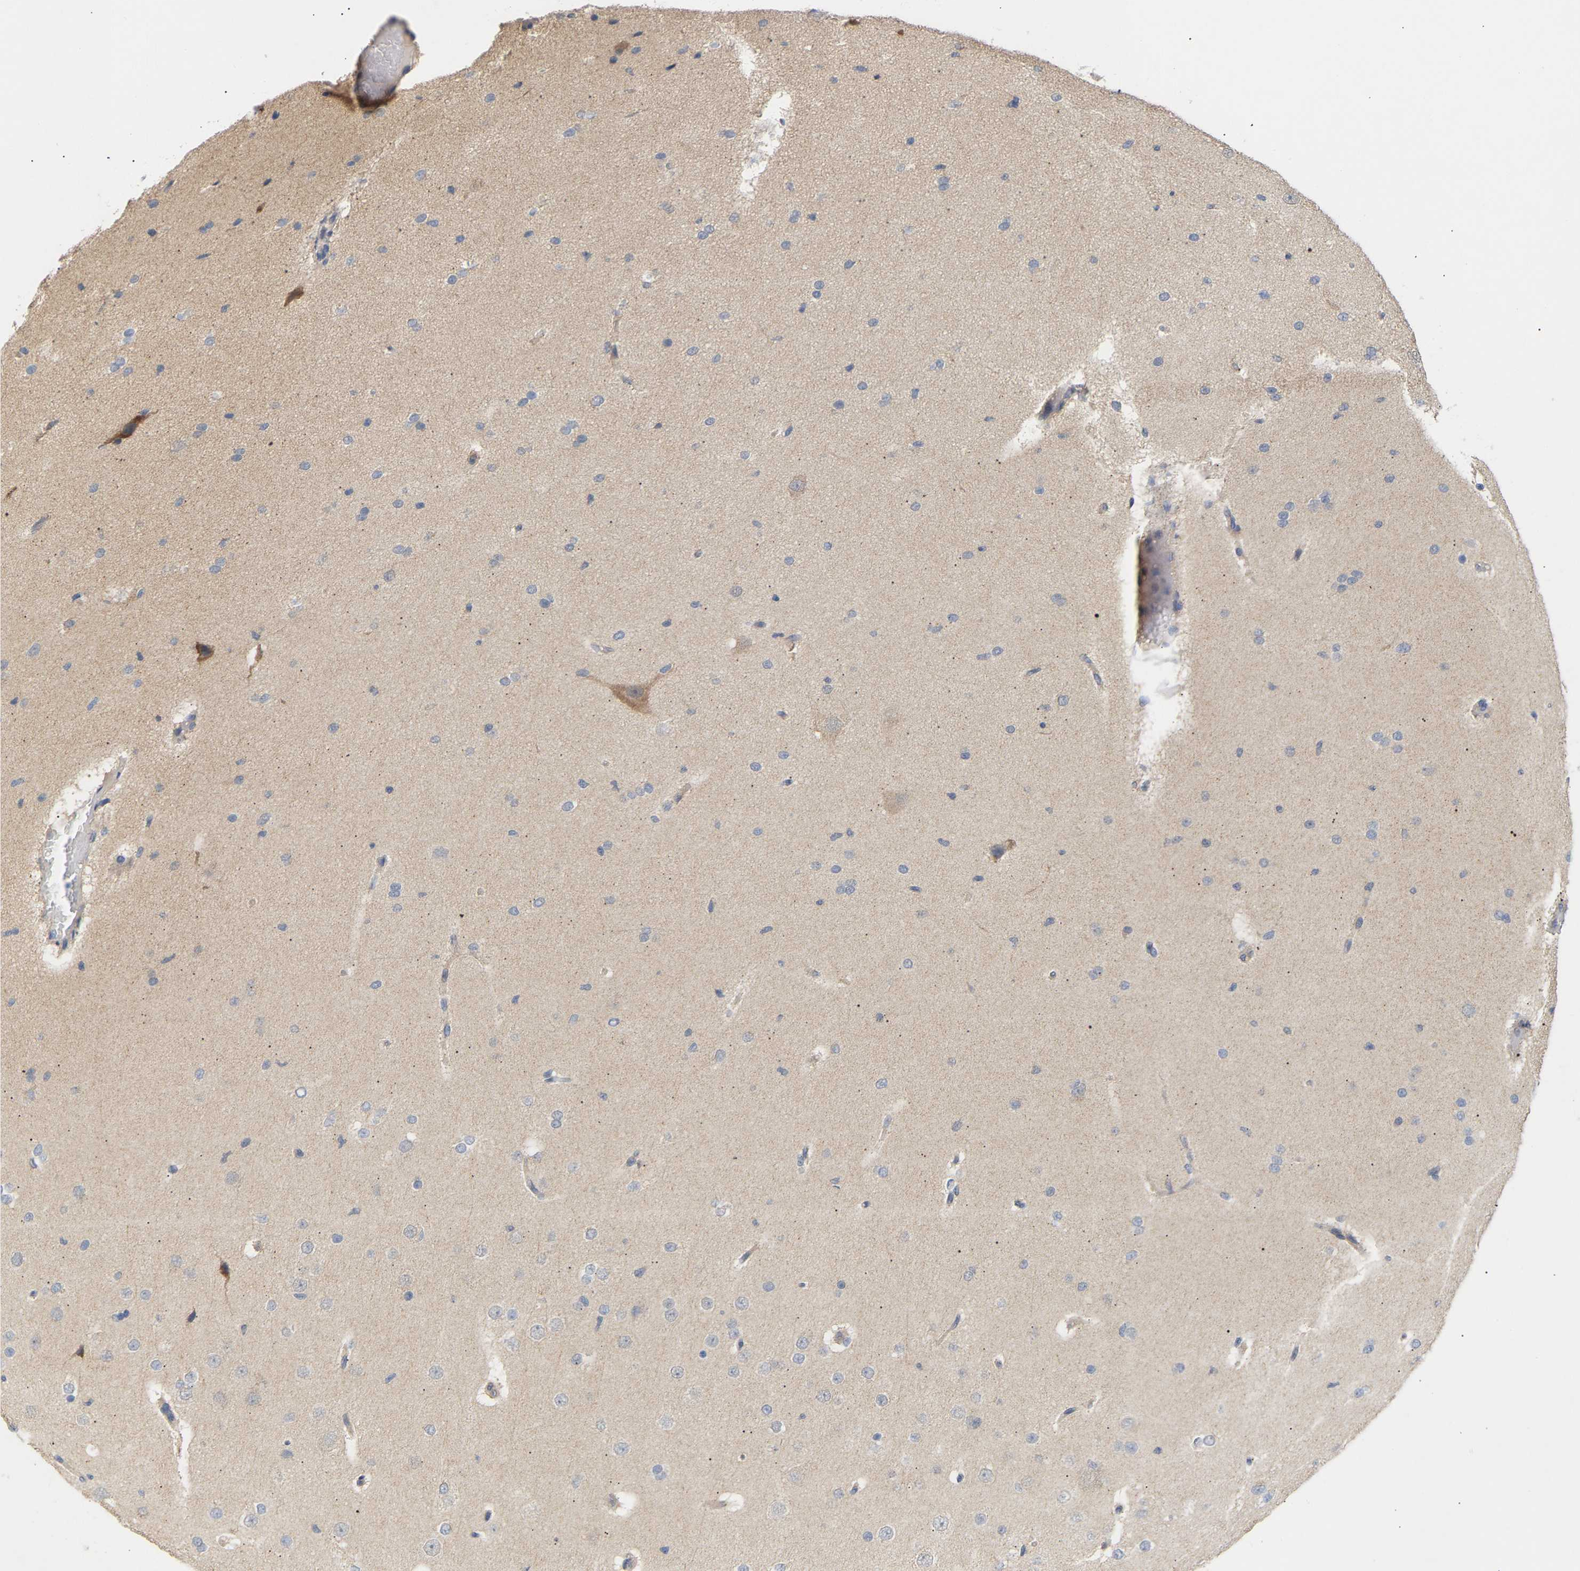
{"staining": {"intensity": "weak", "quantity": ">75%", "location": "cytoplasmic/membranous"}, "tissue": "cerebral cortex", "cell_type": "Endothelial cells", "image_type": "normal", "snomed": [{"axis": "morphology", "description": "Normal tissue, NOS"}, {"axis": "morphology", "description": "Developmental malformation"}, {"axis": "topography", "description": "Cerebral cortex"}], "caption": "Immunohistochemistry (IHC) staining of unremarkable cerebral cortex, which displays low levels of weak cytoplasmic/membranous expression in approximately >75% of endothelial cells indicating weak cytoplasmic/membranous protein expression. The staining was performed using DAB (3,3'-diaminobenzidine) (brown) for protein detection and nuclei were counterstained in hematoxylin (blue).", "gene": "TPMT", "patient": {"sex": "female", "age": 30}}